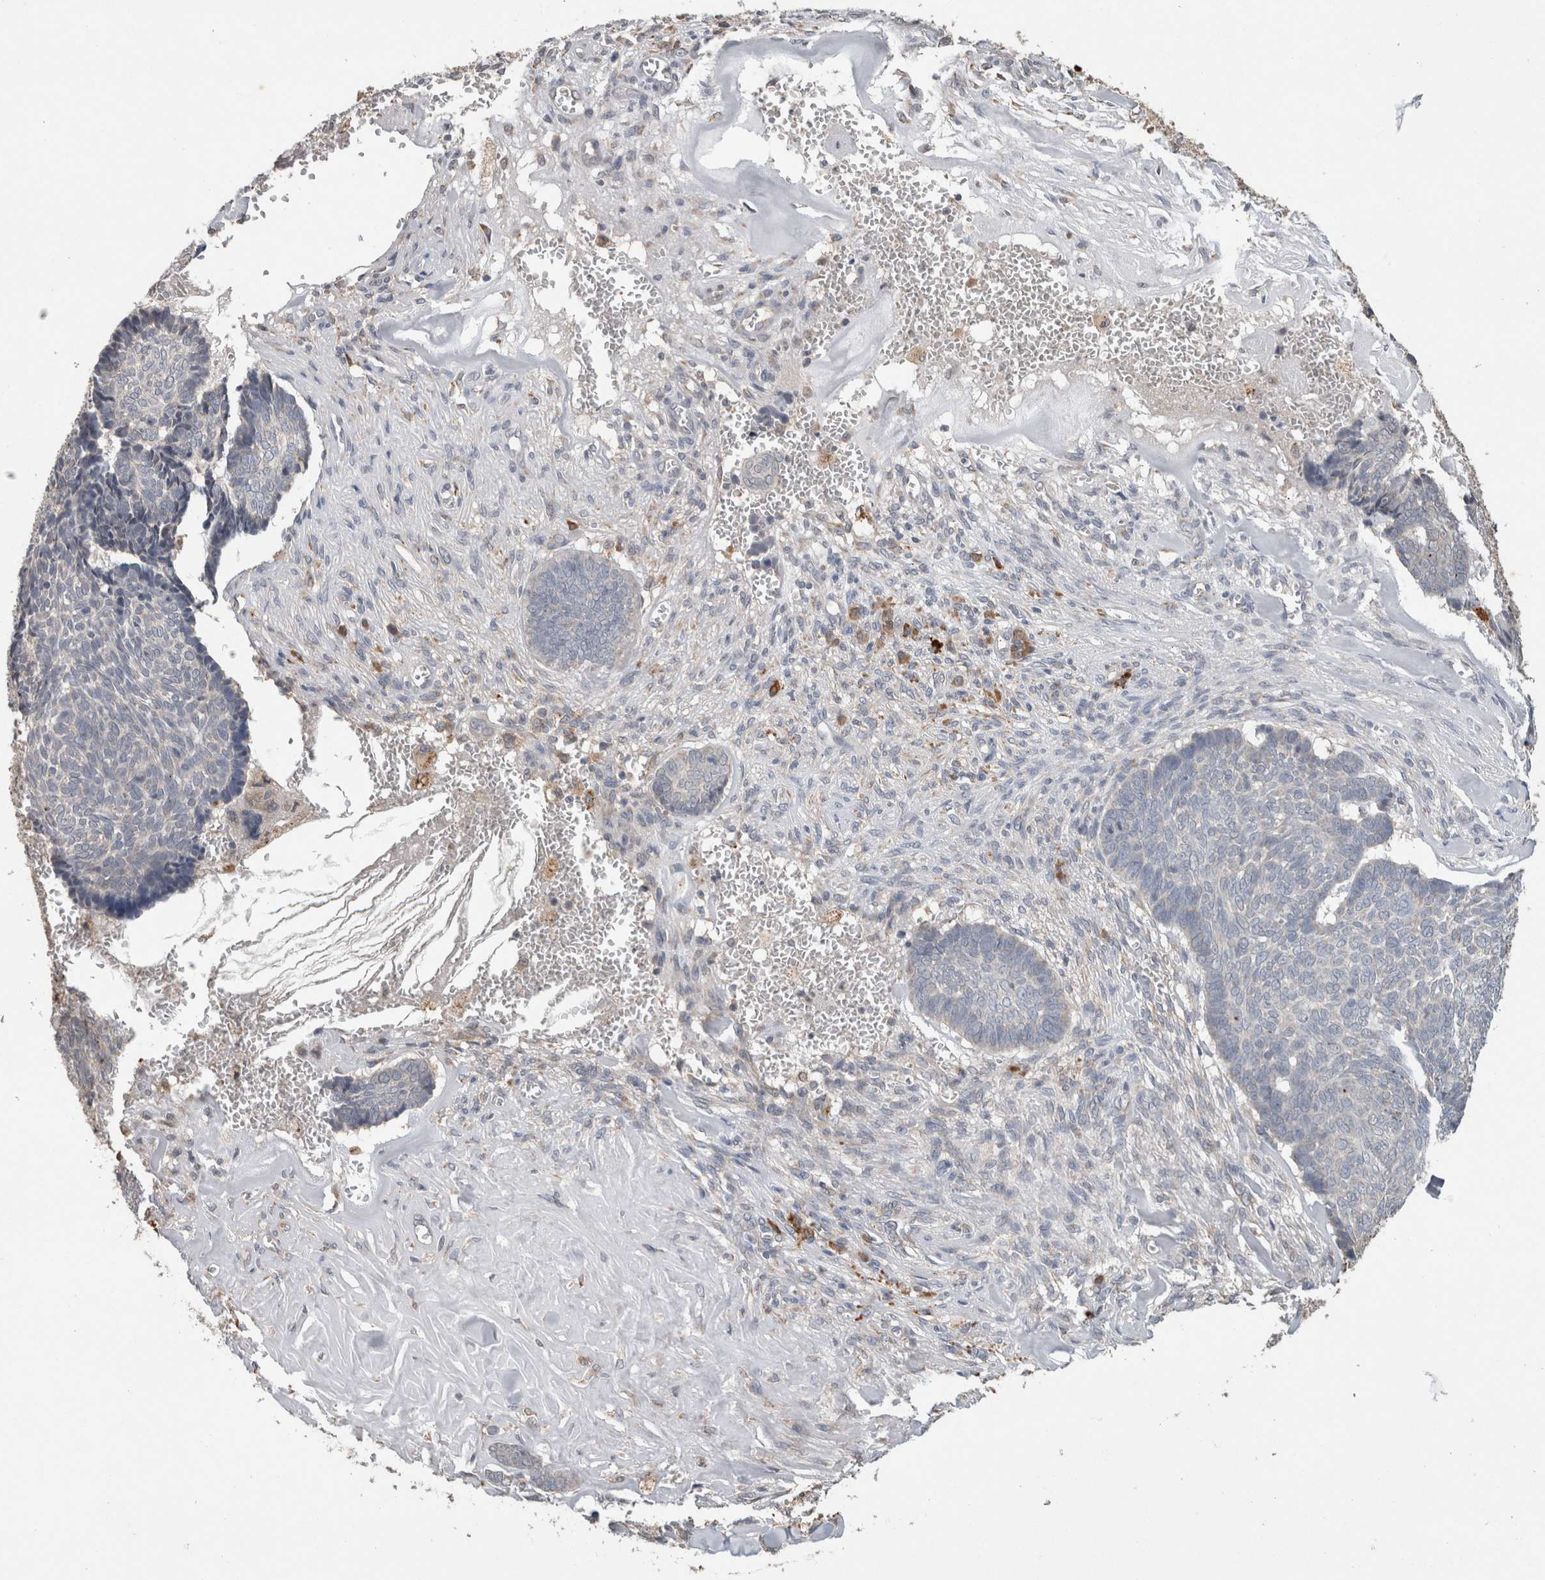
{"staining": {"intensity": "negative", "quantity": "none", "location": "none"}, "tissue": "skin cancer", "cell_type": "Tumor cells", "image_type": "cancer", "snomed": [{"axis": "morphology", "description": "Basal cell carcinoma"}, {"axis": "topography", "description": "Skin"}], "caption": "Immunohistochemical staining of human skin cancer shows no significant expression in tumor cells.", "gene": "ADGRL3", "patient": {"sex": "male", "age": 84}}